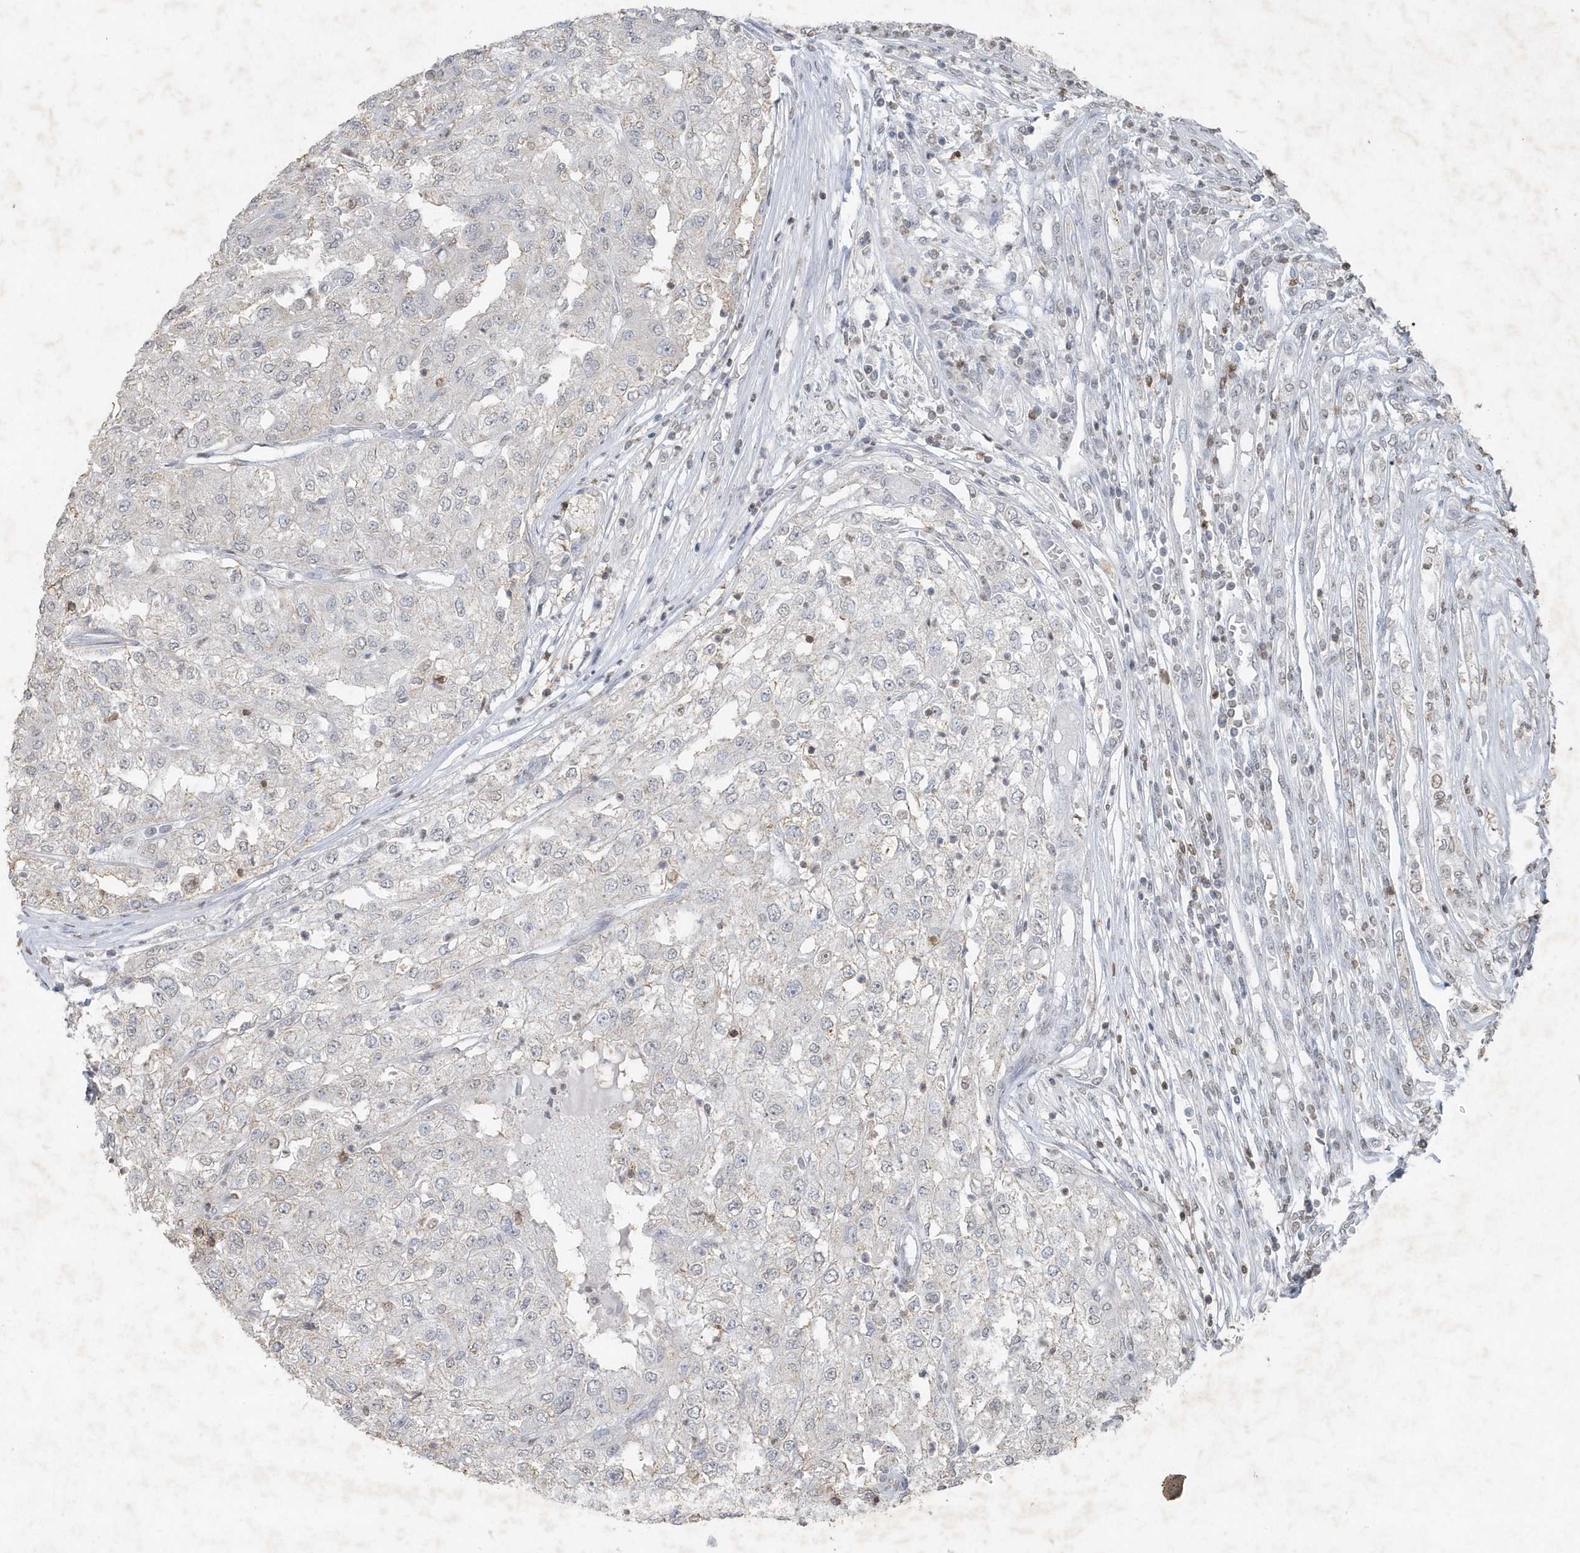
{"staining": {"intensity": "negative", "quantity": "none", "location": "none"}, "tissue": "renal cancer", "cell_type": "Tumor cells", "image_type": "cancer", "snomed": [{"axis": "morphology", "description": "Adenocarcinoma, NOS"}, {"axis": "topography", "description": "Kidney"}], "caption": "This is an immunohistochemistry (IHC) histopathology image of human adenocarcinoma (renal). There is no positivity in tumor cells.", "gene": "PDCD1", "patient": {"sex": "female", "age": 54}}